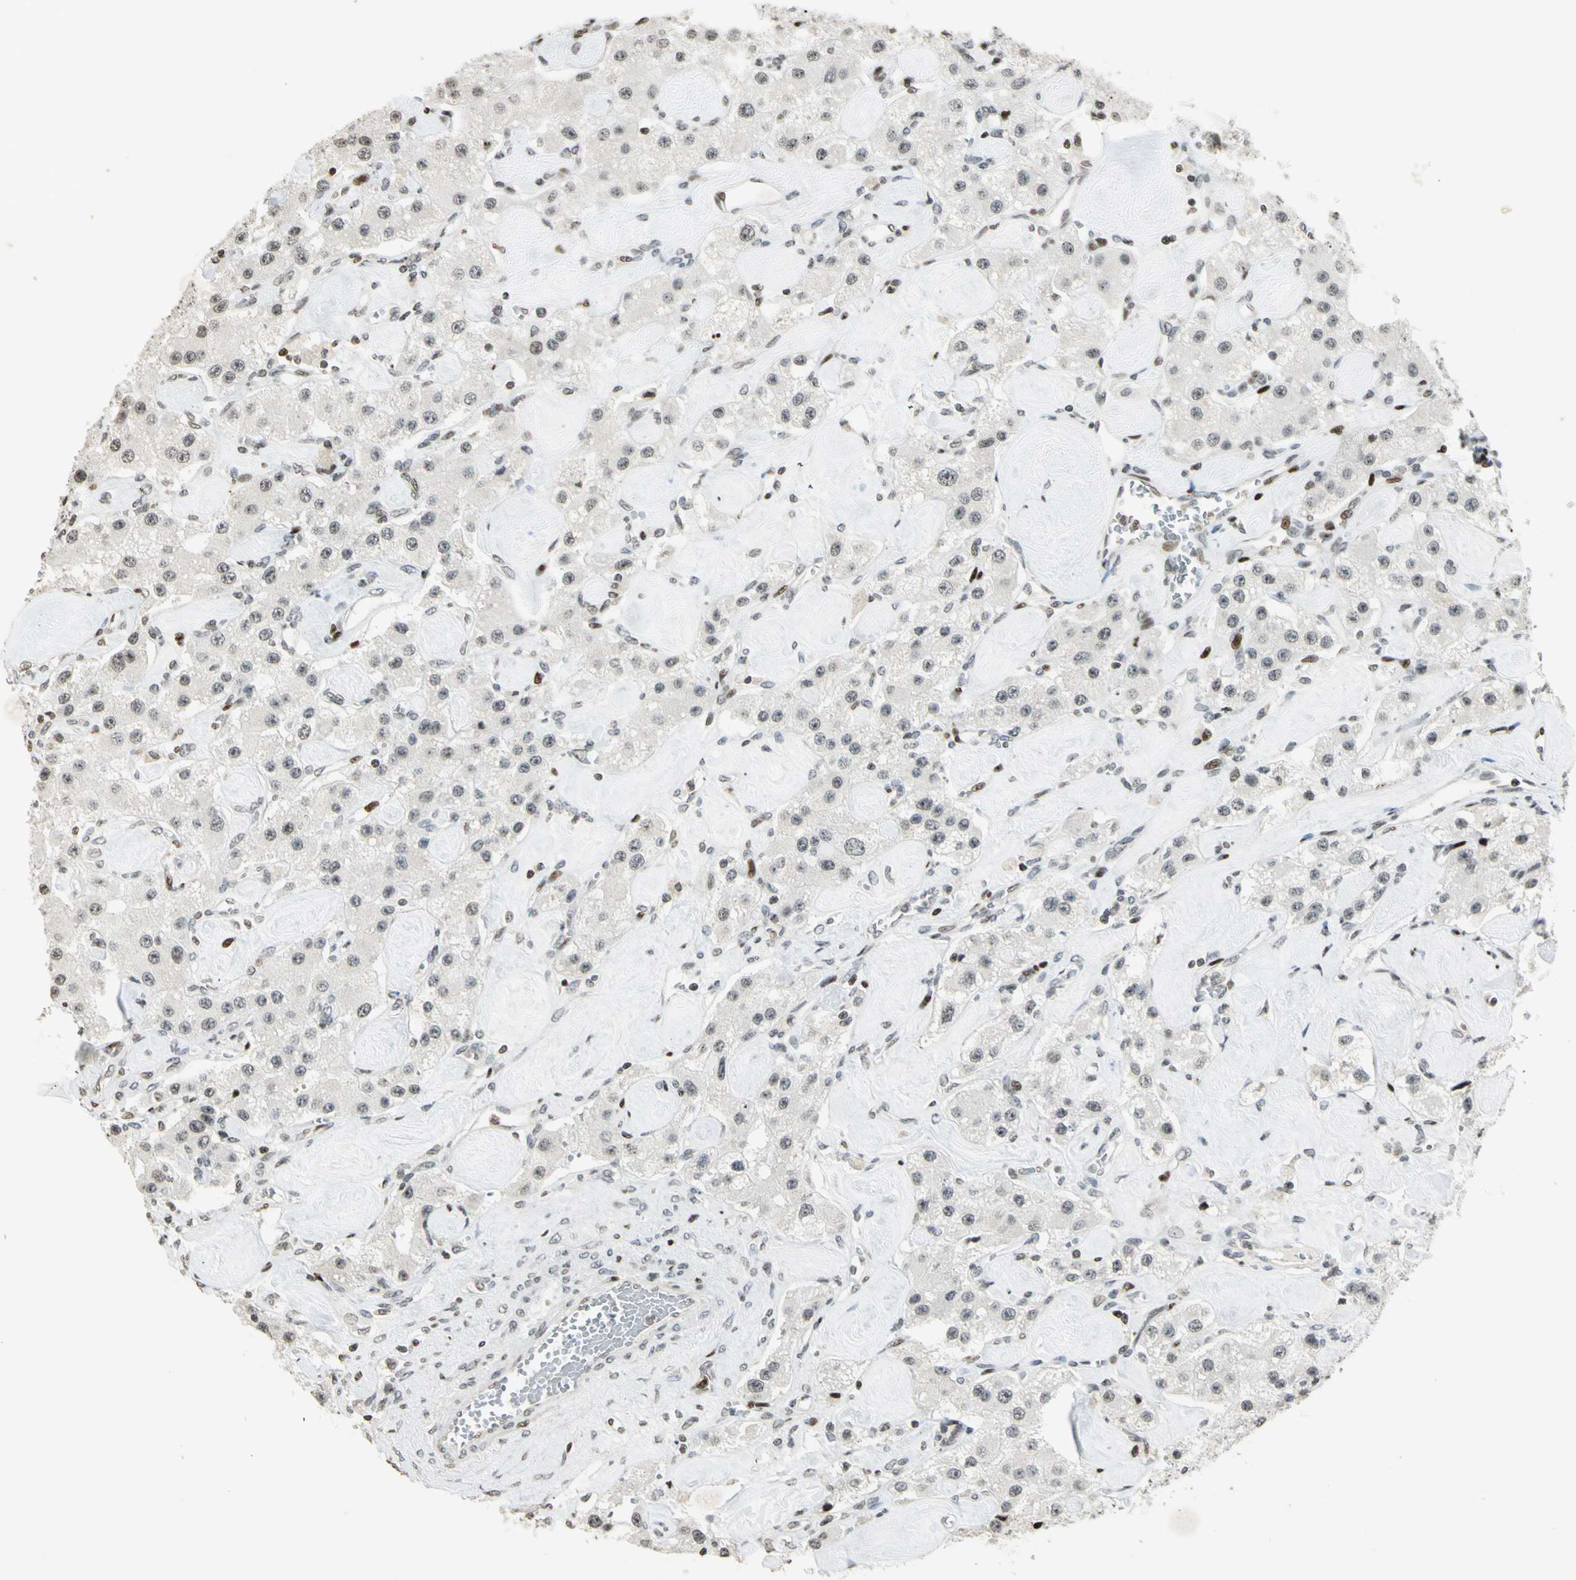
{"staining": {"intensity": "moderate", "quantity": "<25%", "location": "nuclear"}, "tissue": "carcinoid", "cell_type": "Tumor cells", "image_type": "cancer", "snomed": [{"axis": "morphology", "description": "Carcinoid, malignant, NOS"}, {"axis": "topography", "description": "Pancreas"}], "caption": "Immunohistochemical staining of carcinoid (malignant) reveals low levels of moderate nuclear staining in about <25% of tumor cells.", "gene": "KDM1A", "patient": {"sex": "male", "age": 41}}